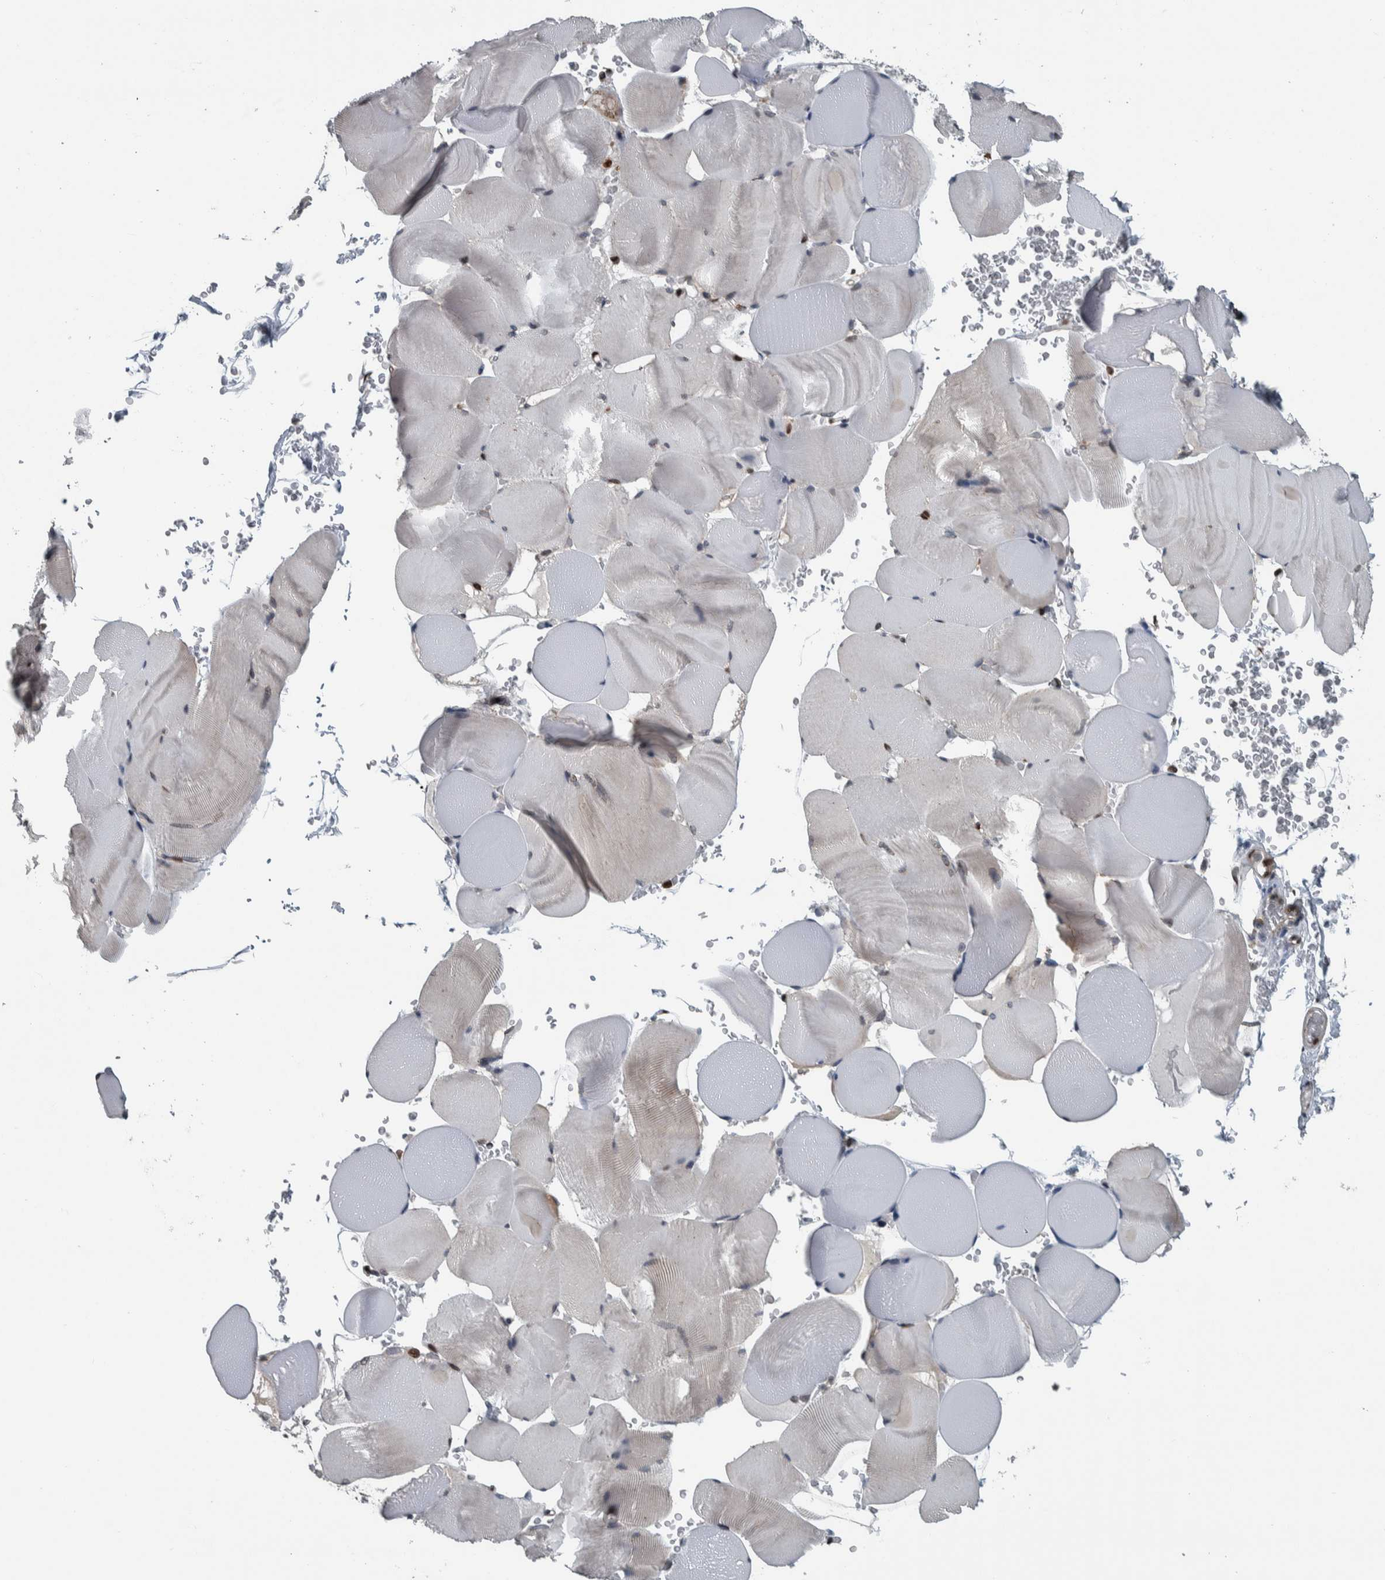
{"staining": {"intensity": "weak", "quantity": "<25%", "location": "cytoplasmic/membranous,nuclear"}, "tissue": "skeletal muscle", "cell_type": "Myocytes", "image_type": "normal", "snomed": [{"axis": "morphology", "description": "Normal tissue, NOS"}, {"axis": "topography", "description": "Skeletal muscle"}], "caption": "Immunohistochemistry photomicrograph of benign skeletal muscle: skeletal muscle stained with DAB (3,3'-diaminobenzidine) demonstrates no significant protein positivity in myocytes. (Immunohistochemistry, brightfield microscopy, high magnification).", "gene": "FAM135B", "patient": {"sex": "male", "age": 62}}